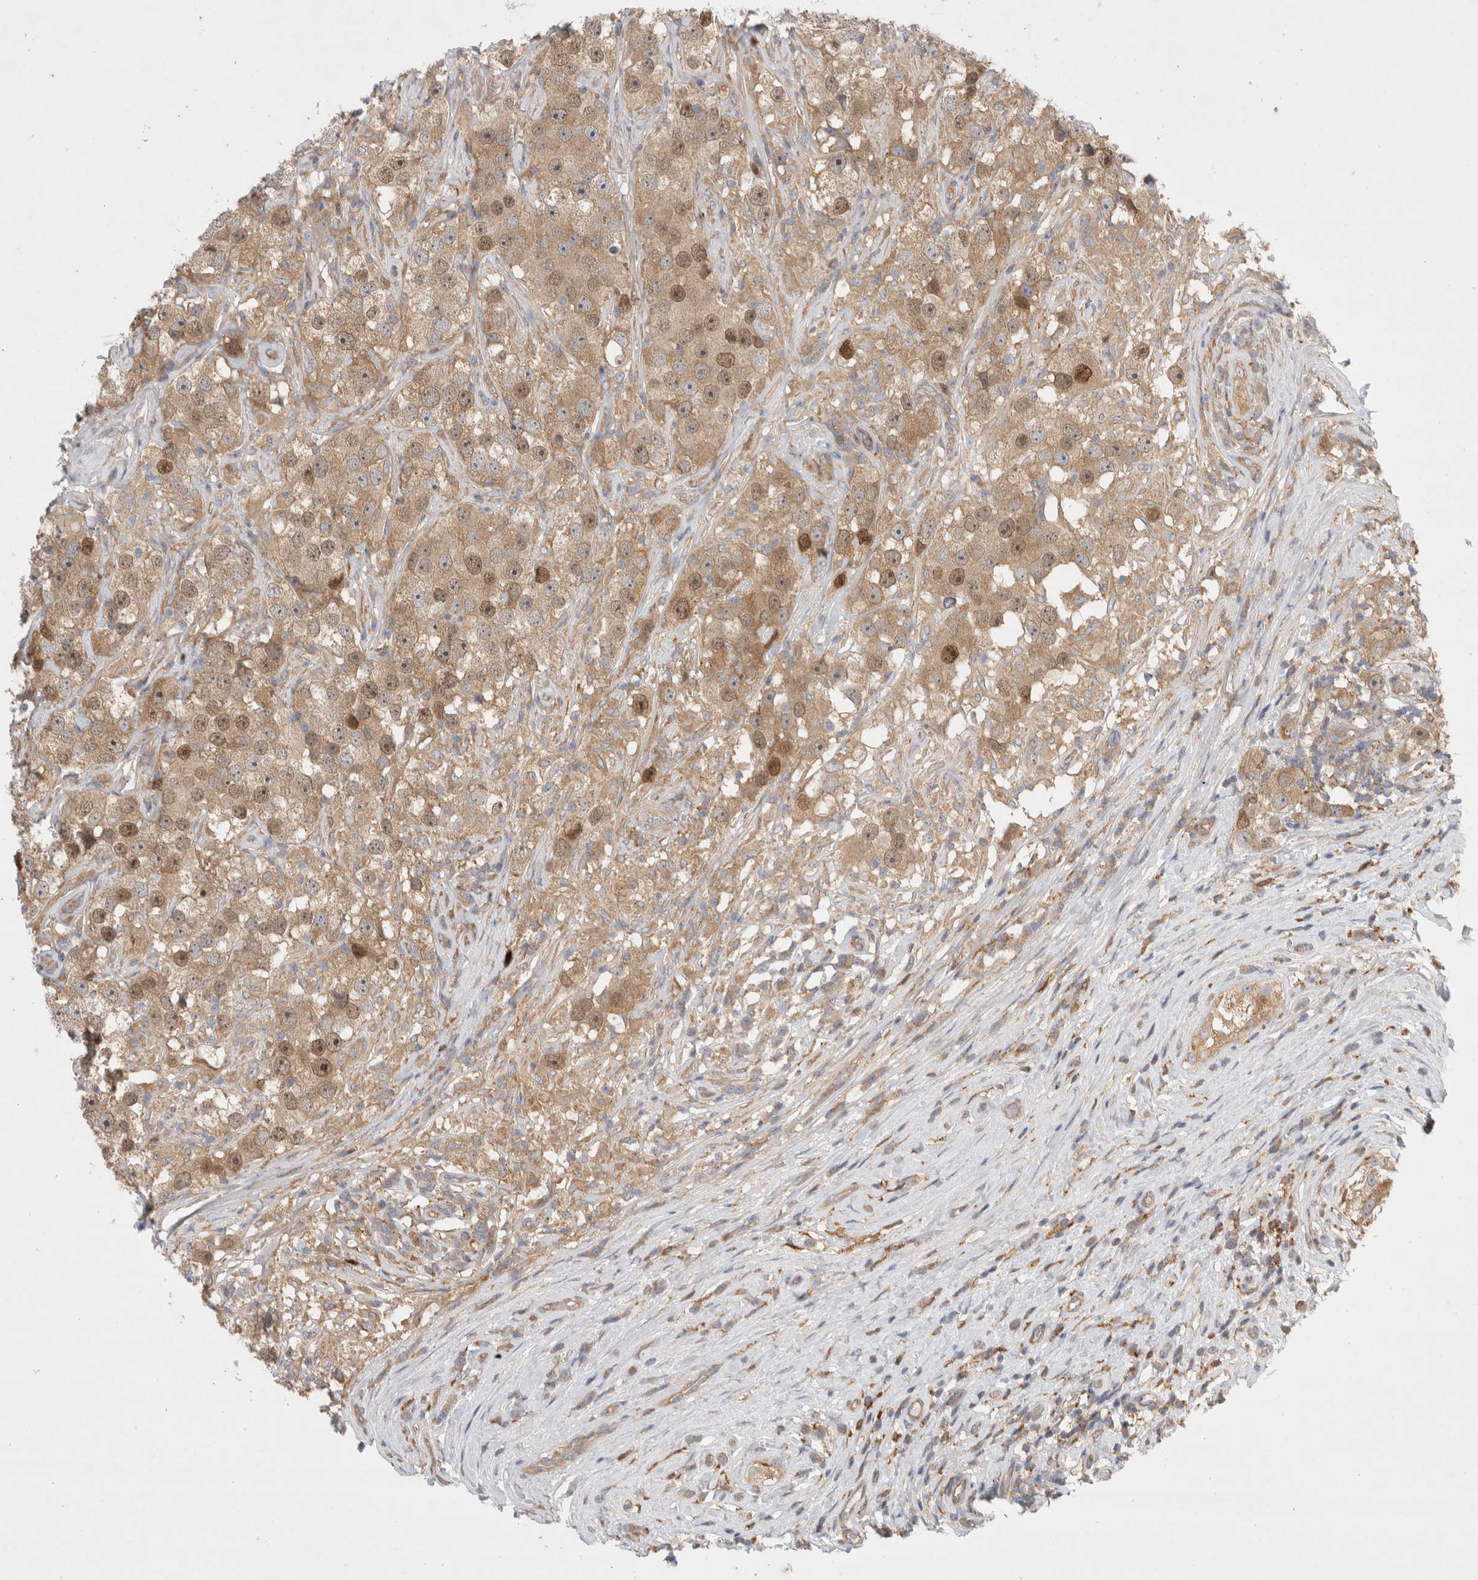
{"staining": {"intensity": "moderate", "quantity": ">75%", "location": "cytoplasmic/membranous,nuclear"}, "tissue": "testis cancer", "cell_type": "Tumor cells", "image_type": "cancer", "snomed": [{"axis": "morphology", "description": "Seminoma, NOS"}, {"axis": "topography", "description": "Testis"}], "caption": "Testis seminoma stained with DAB immunohistochemistry (IHC) shows medium levels of moderate cytoplasmic/membranous and nuclear expression in approximately >75% of tumor cells.", "gene": "CDCA7L", "patient": {"sex": "male", "age": 49}}